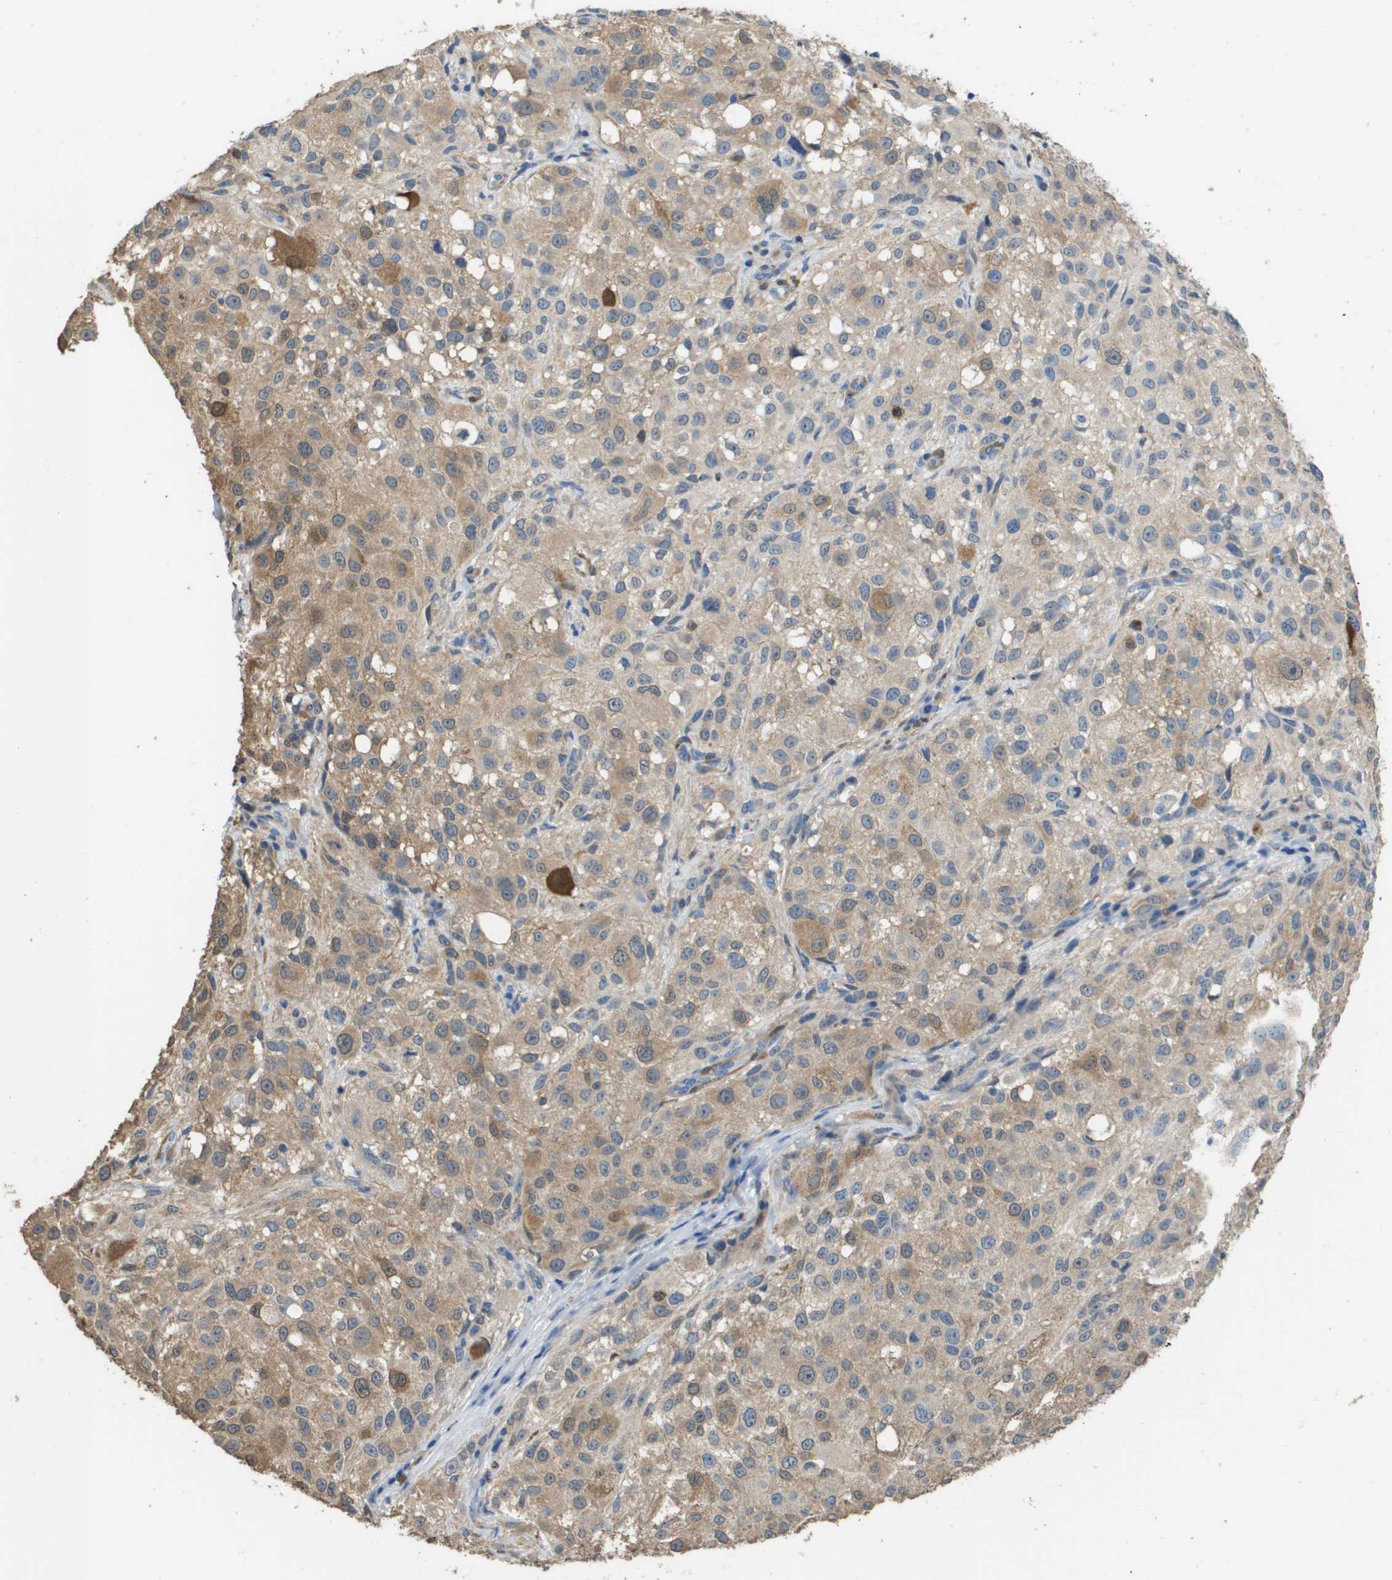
{"staining": {"intensity": "weak", "quantity": ">75%", "location": "cytoplasmic/membranous"}, "tissue": "melanoma", "cell_type": "Tumor cells", "image_type": "cancer", "snomed": [{"axis": "morphology", "description": "Necrosis, NOS"}, {"axis": "morphology", "description": "Malignant melanoma, NOS"}, {"axis": "topography", "description": "Skin"}], "caption": "Tumor cells exhibit weak cytoplasmic/membranous positivity in about >75% of cells in malignant melanoma.", "gene": "FABP5", "patient": {"sex": "female", "age": 87}}